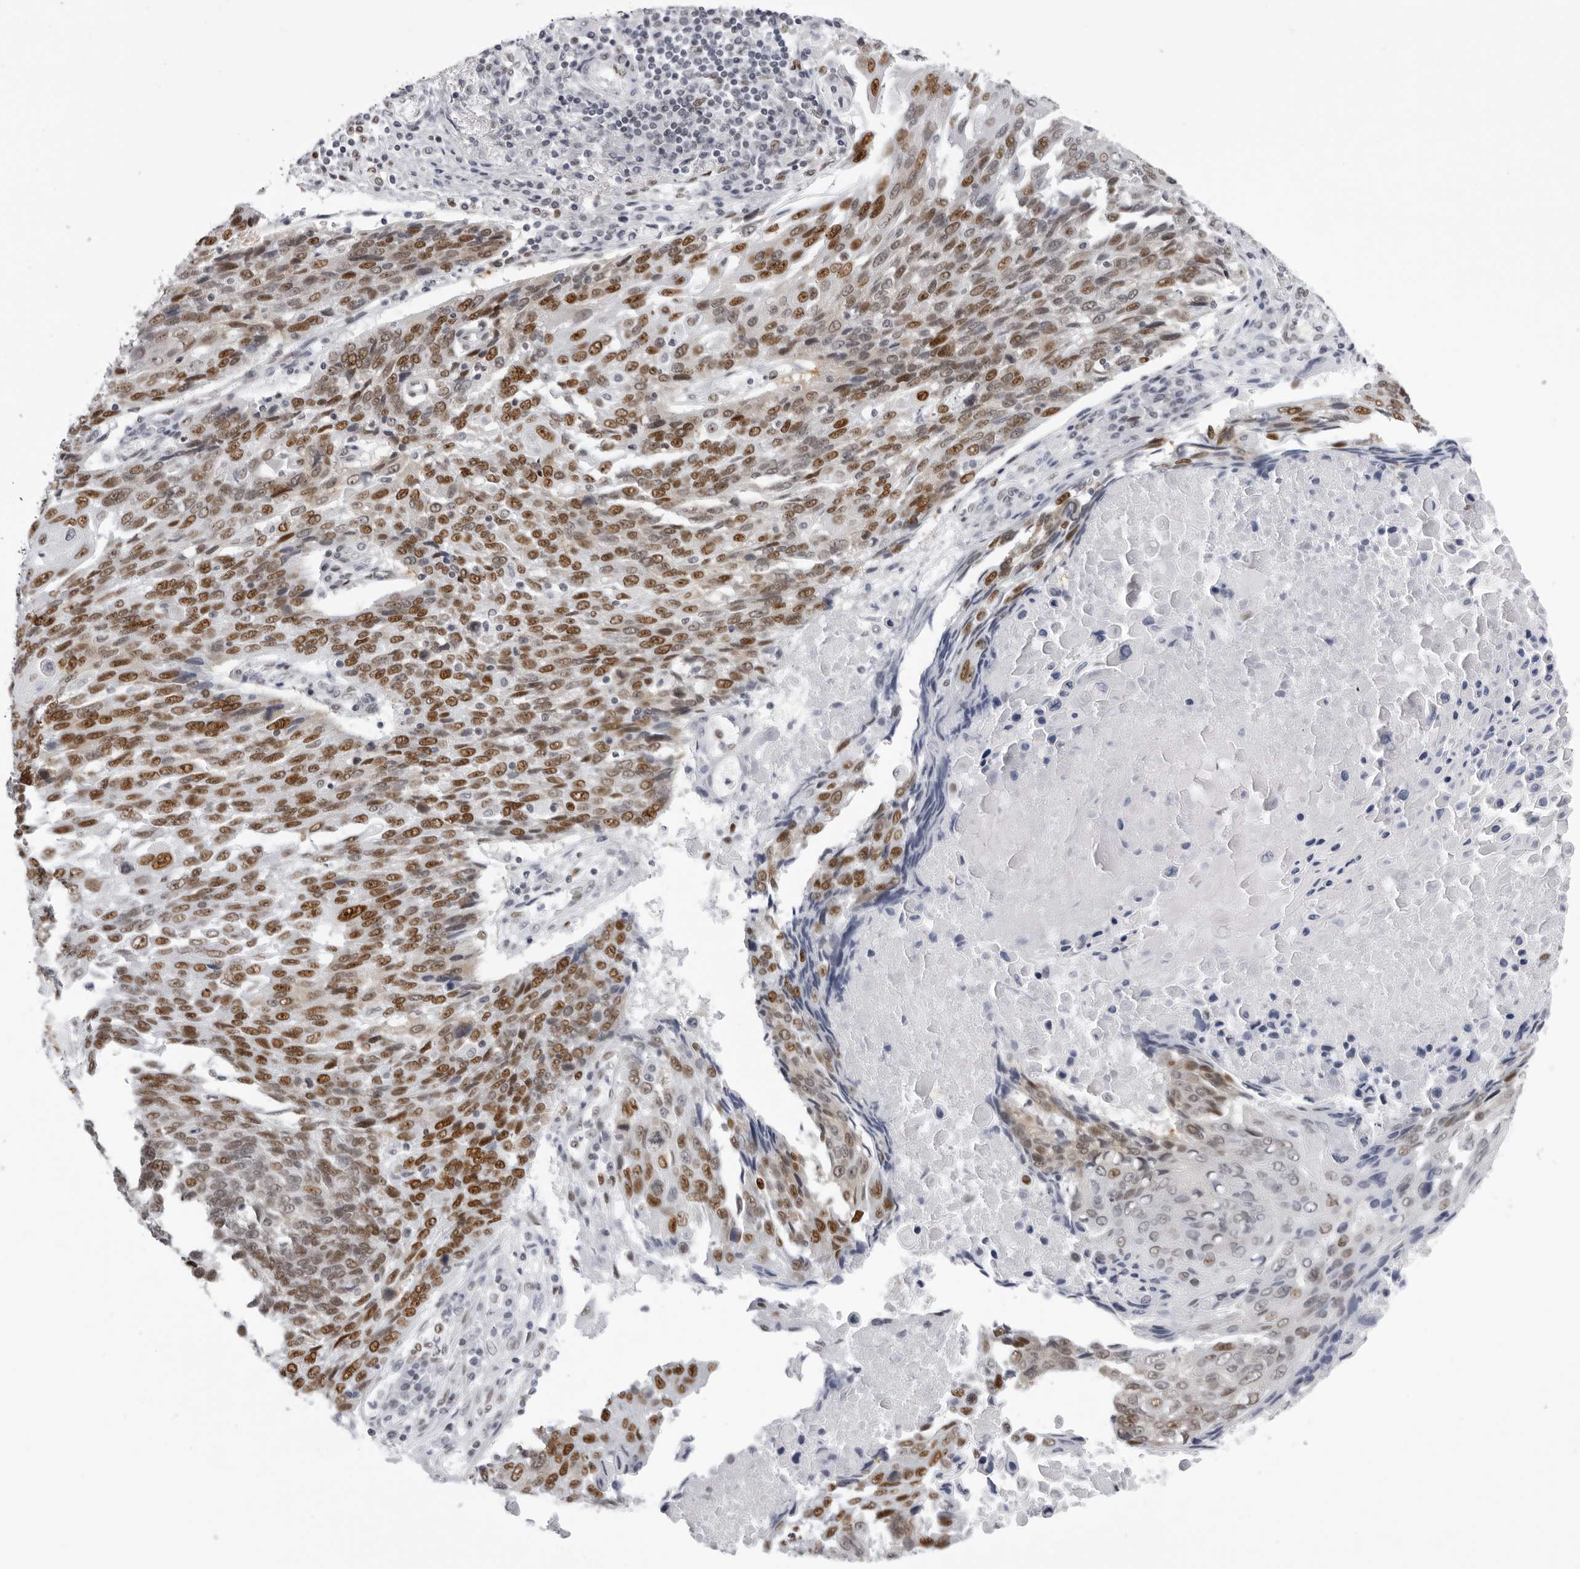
{"staining": {"intensity": "strong", "quantity": ">75%", "location": "nuclear"}, "tissue": "lung cancer", "cell_type": "Tumor cells", "image_type": "cancer", "snomed": [{"axis": "morphology", "description": "Squamous cell carcinoma, NOS"}, {"axis": "topography", "description": "Lung"}], "caption": "Immunohistochemistry (IHC) image of neoplastic tissue: human lung squamous cell carcinoma stained using IHC reveals high levels of strong protein expression localized specifically in the nuclear of tumor cells, appearing as a nuclear brown color.", "gene": "IRF2BP2", "patient": {"sex": "male", "age": 66}}